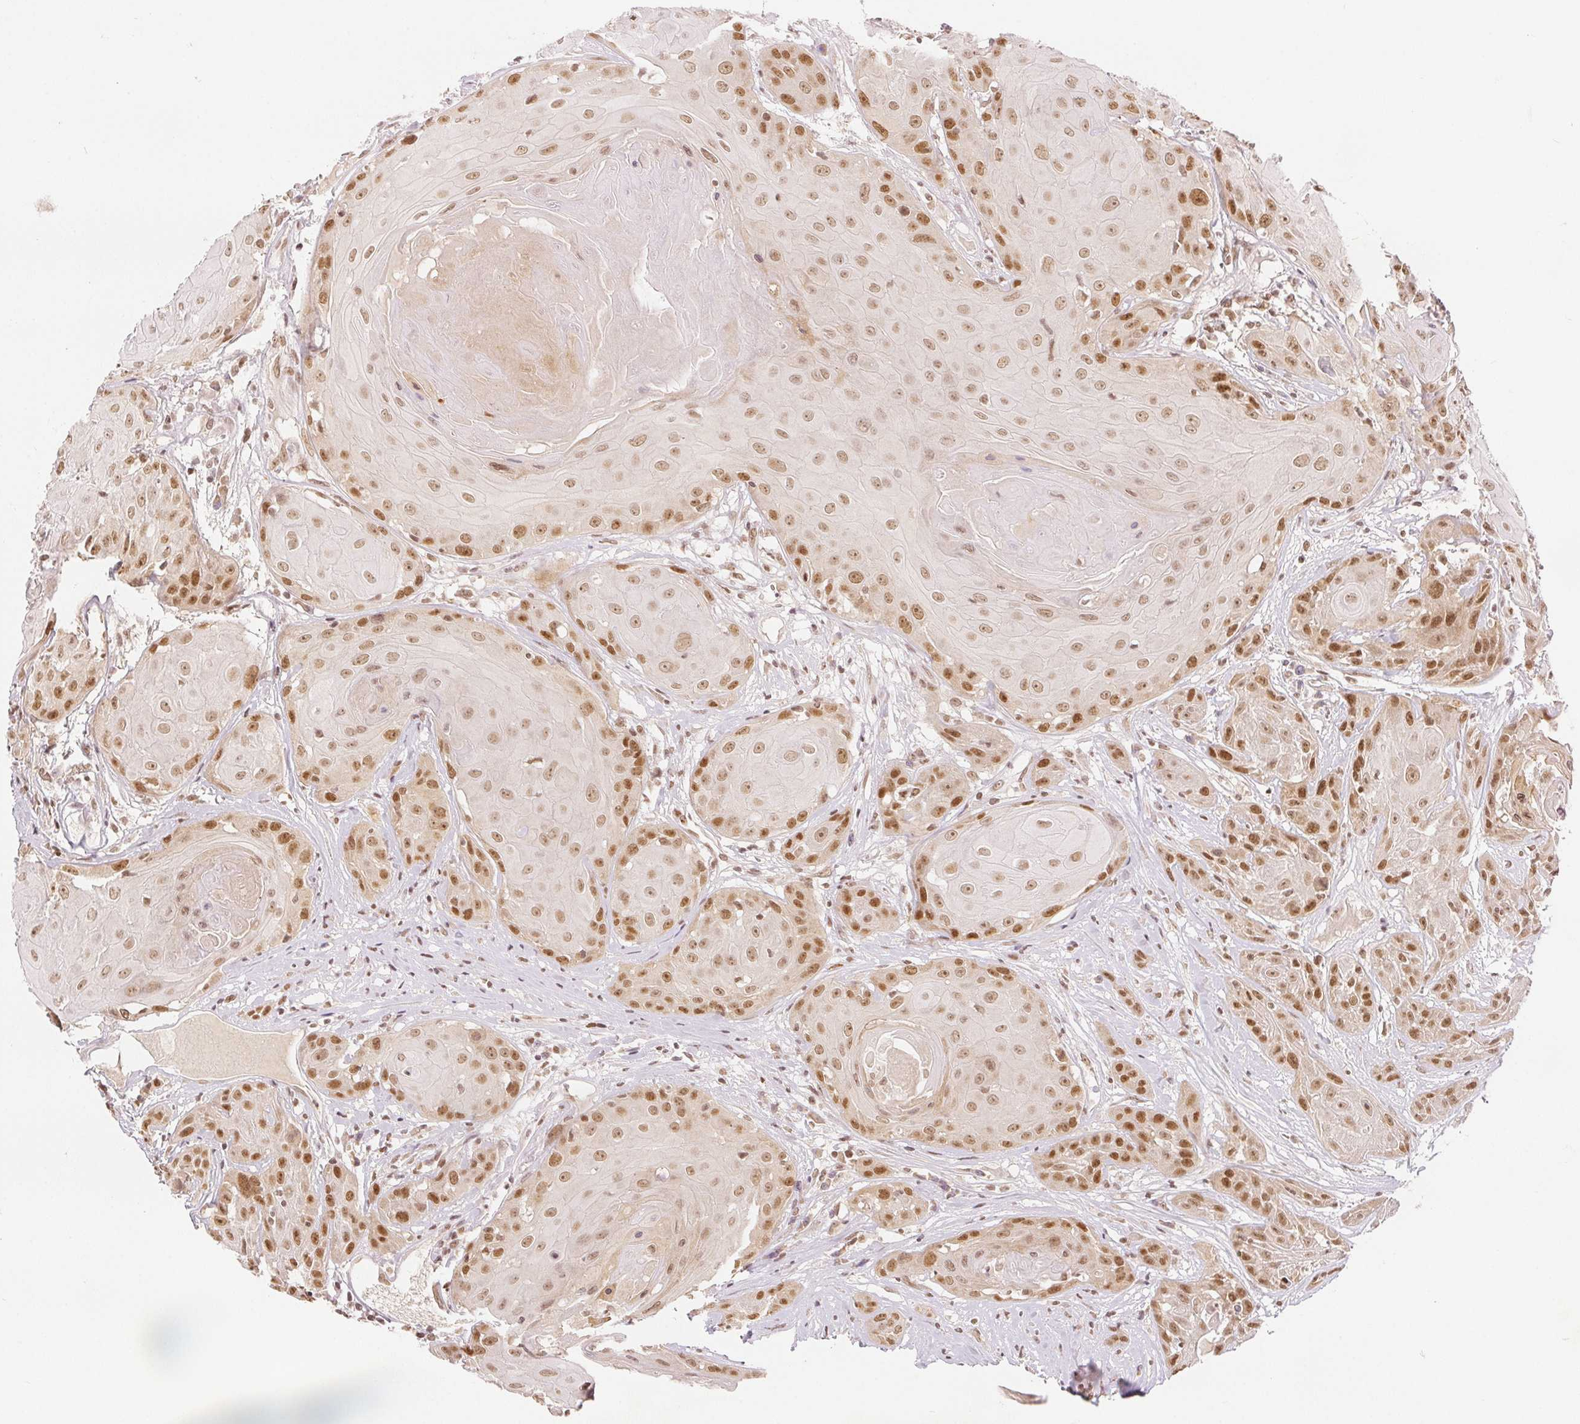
{"staining": {"intensity": "moderate", "quantity": ">75%", "location": "nuclear"}, "tissue": "head and neck cancer", "cell_type": "Tumor cells", "image_type": "cancer", "snomed": [{"axis": "morphology", "description": "Squamous cell carcinoma, NOS"}, {"axis": "topography", "description": "Skin"}, {"axis": "topography", "description": "Head-Neck"}], "caption": "Human head and neck cancer (squamous cell carcinoma) stained for a protein (brown) shows moderate nuclear positive expression in approximately >75% of tumor cells.", "gene": "DEK", "patient": {"sex": "male", "age": 80}}